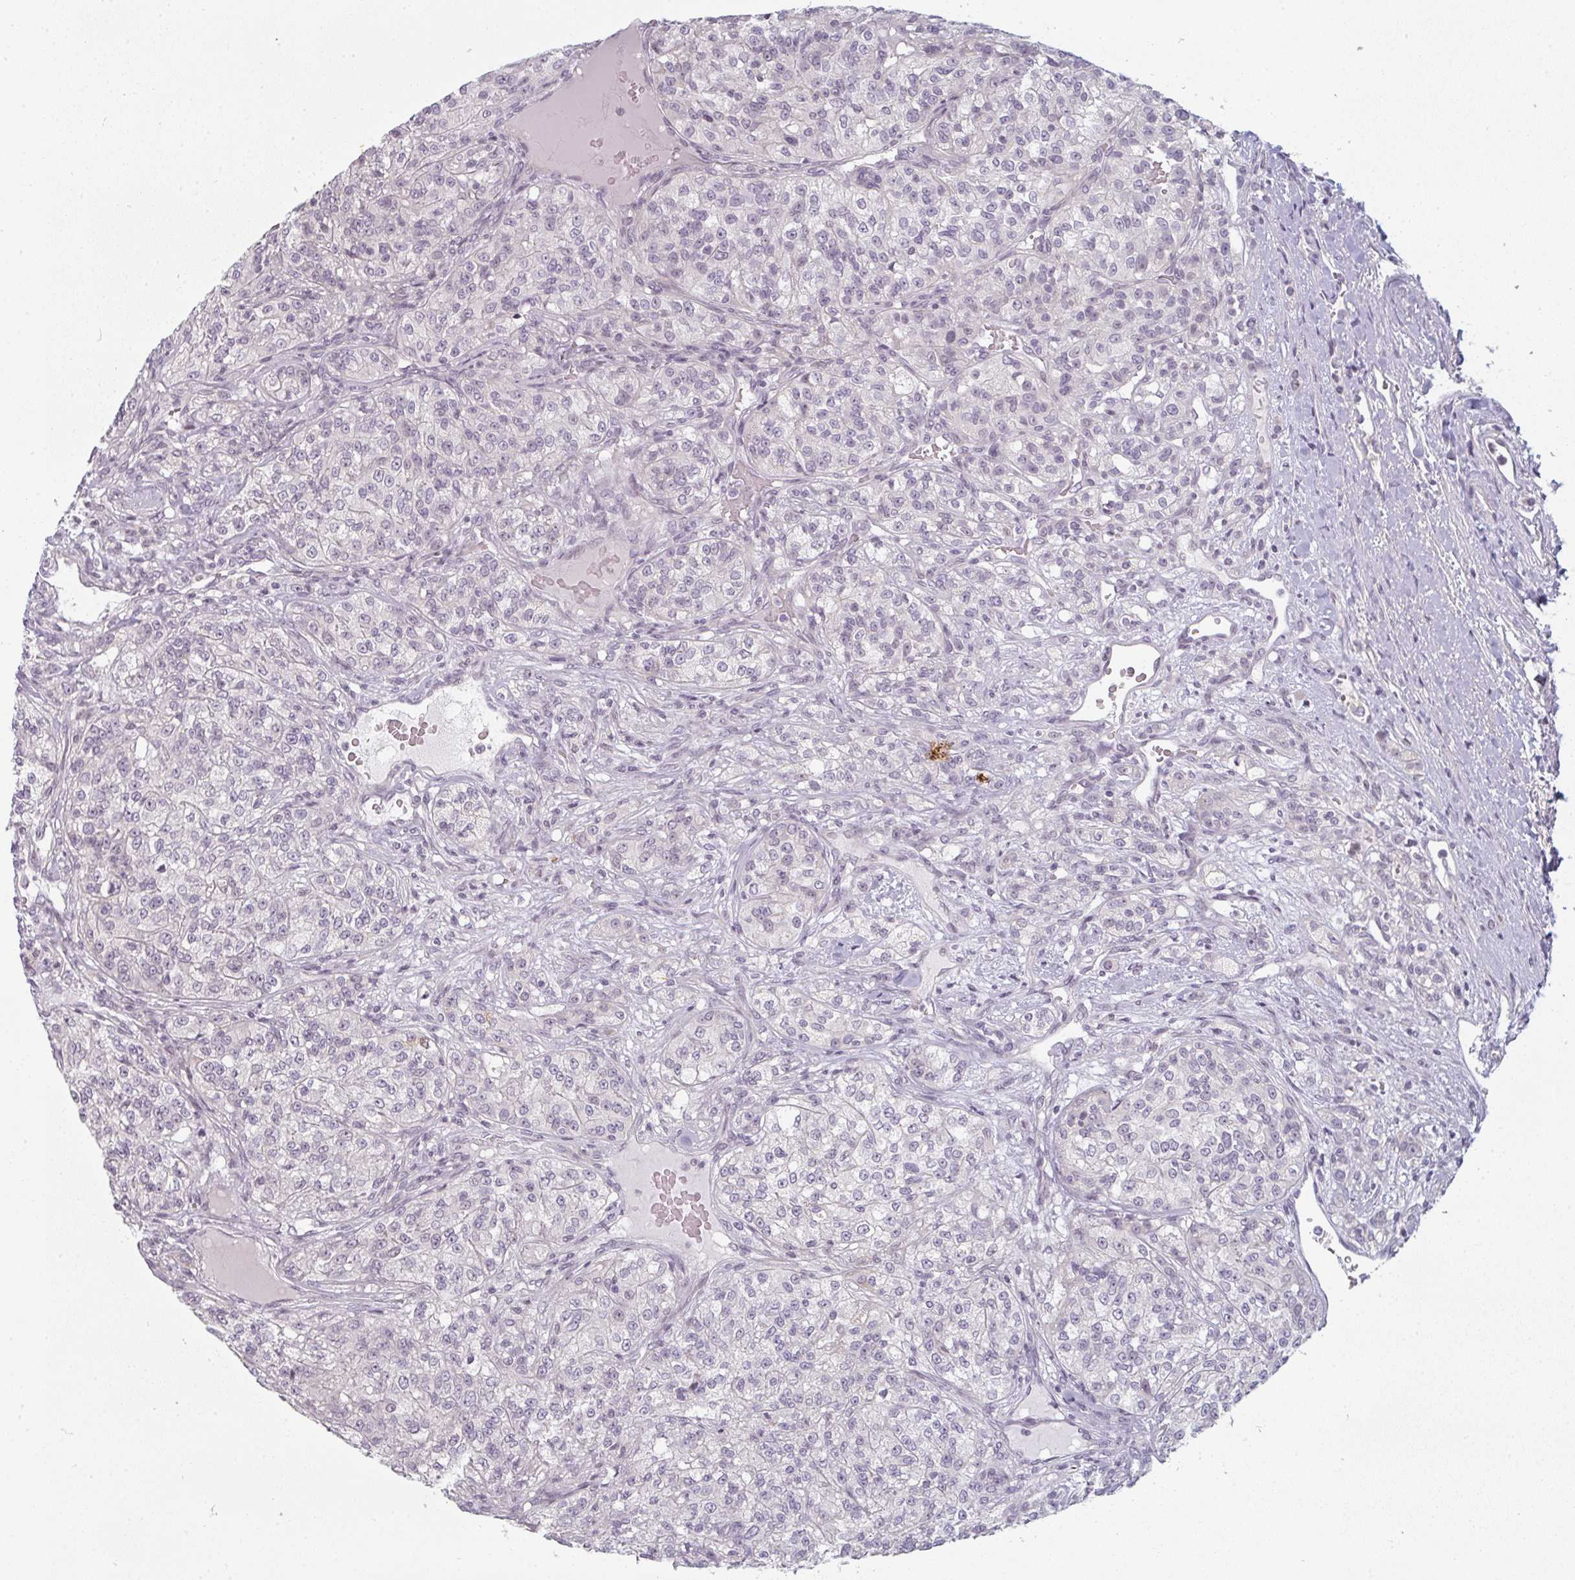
{"staining": {"intensity": "negative", "quantity": "none", "location": "none"}, "tissue": "renal cancer", "cell_type": "Tumor cells", "image_type": "cancer", "snomed": [{"axis": "morphology", "description": "Adenocarcinoma, NOS"}, {"axis": "topography", "description": "Kidney"}], "caption": "Immunohistochemistry (IHC) photomicrograph of human adenocarcinoma (renal) stained for a protein (brown), which reveals no expression in tumor cells.", "gene": "RBBP6", "patient": {"sex": "female", "age": 63}}